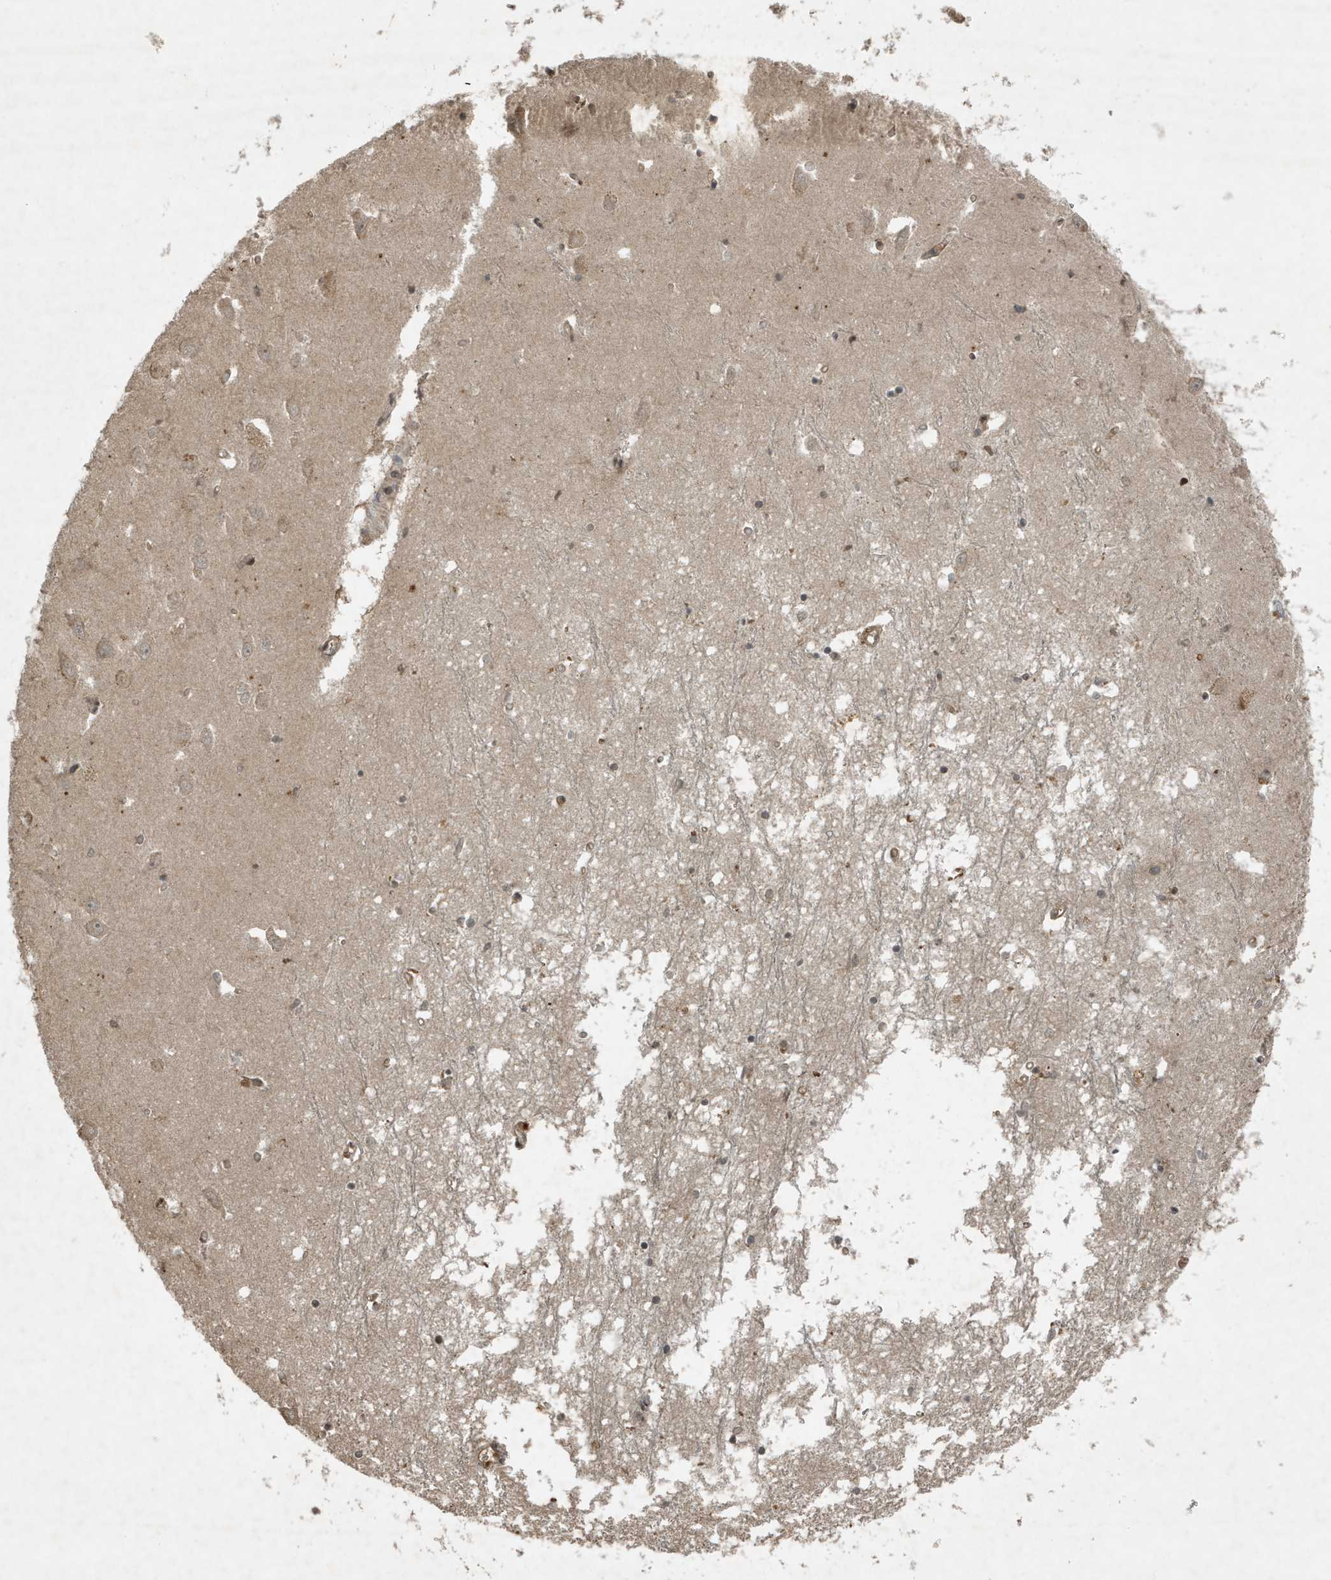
{"staining": {"intensity": "weak", "quantity": "25%-75%", "location": "cytoplasmic/membranous"}, "tissue": "hippocampus", "cell_type": "Glial cells", "image_type": "normal", "snomed": [{"axis": "morphology", "description": "Normal tissue, NOS"}, {"axis": "topography", "description": "Hippocampus"}], "caption": "Weak cytoplasmic/membranous expression for a protein is present in approximately 25%-75% of glial cells of benign hippocampus using IHC.", "gene": "HSPA1A", "patient": {"sex": "male", "age": 70}}